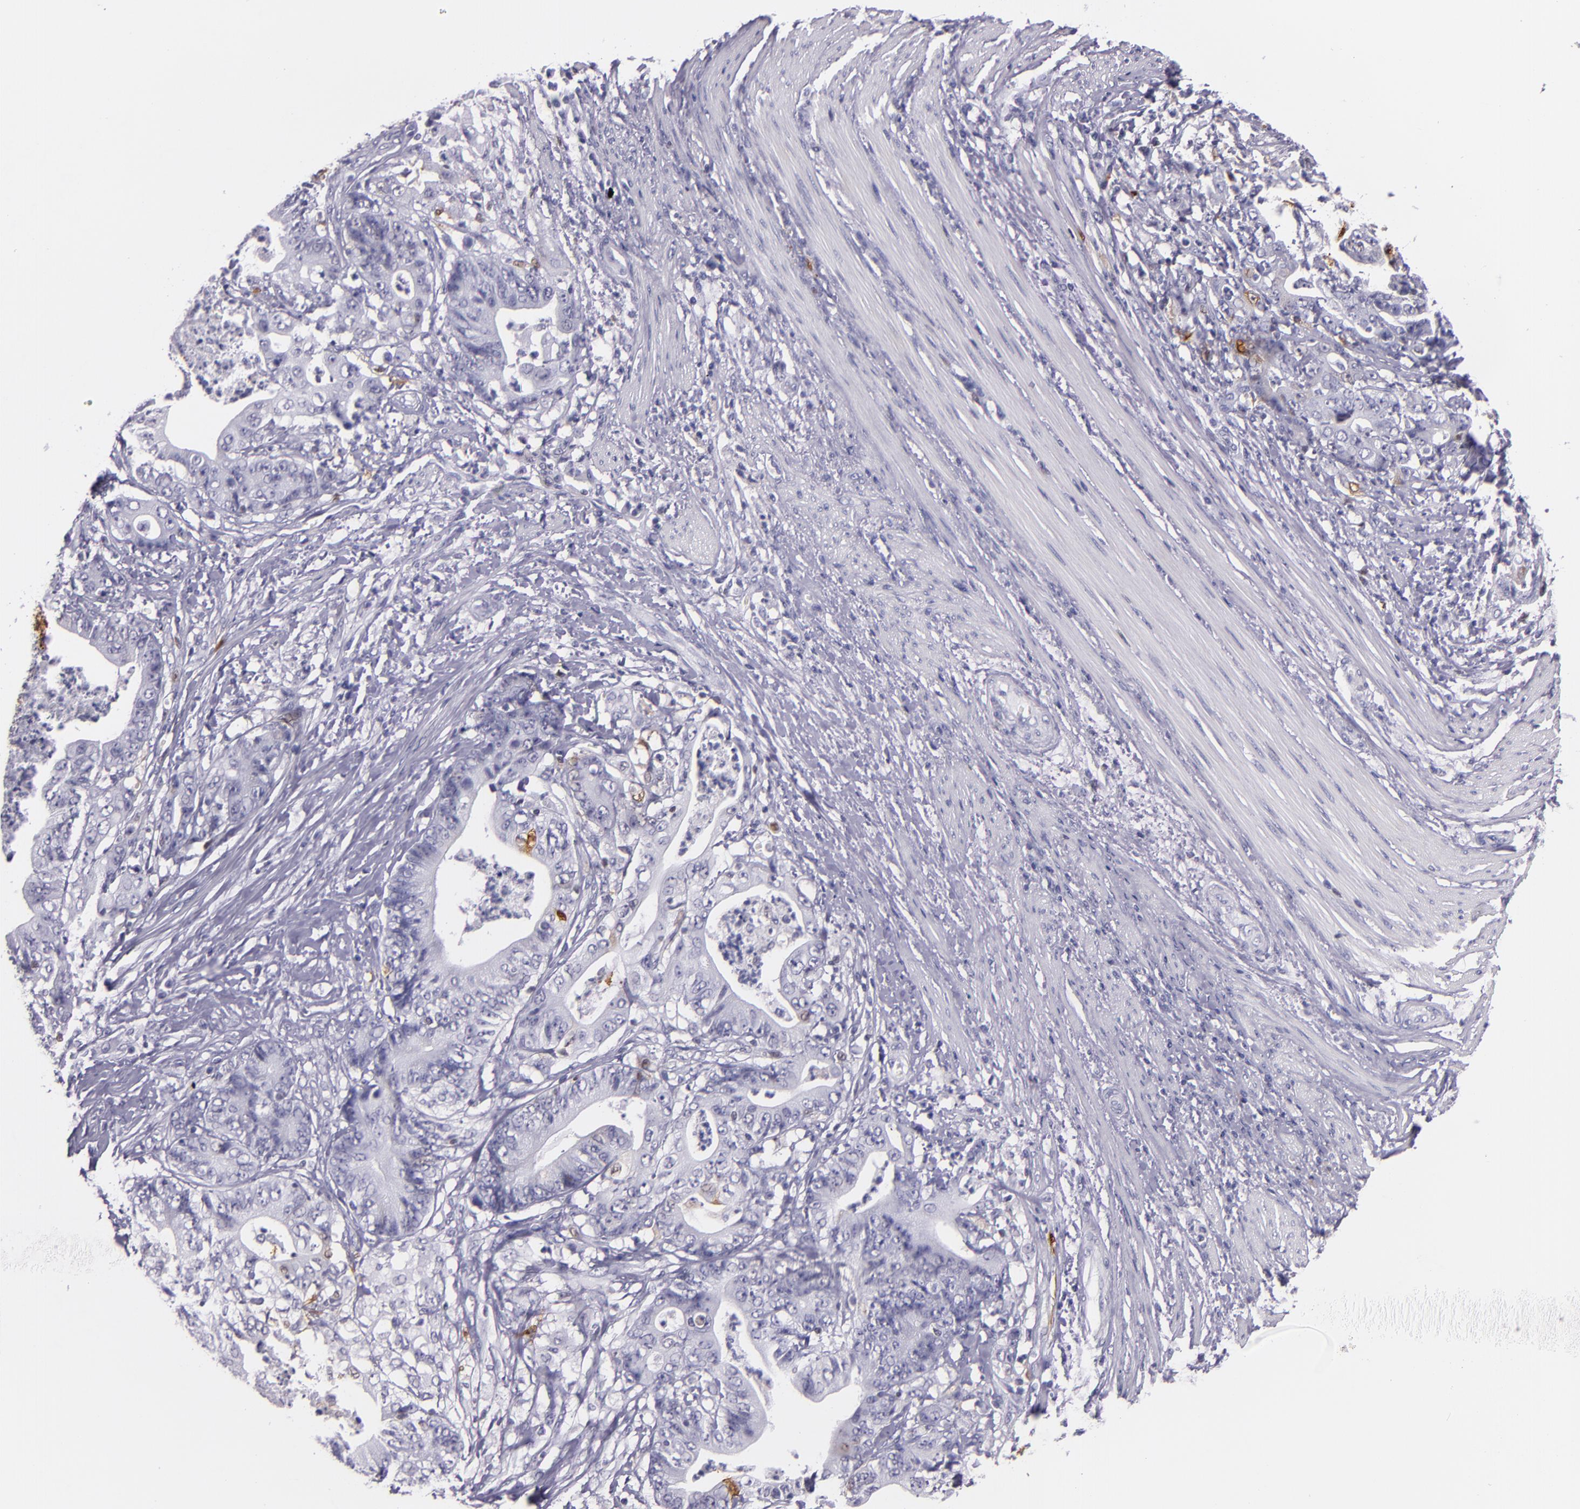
{"staining": {"intensity": "negative", "quantity": "none", "location": "none"}, "tissue": "stomach cancer", "cell_type": "Tumor cells", "image_type": "cancer", "snomed": [{"axis": "morphology", "description": "Adenocarcinoma, NOS"}, {"axis": "topography", "description": "Stomach, lower"}], "caption": "Stomach cancer (adenocarcinoma) stained for a protein using immunohistochemistry (IHC) reveals no staining tumor cells.", "gene": "MT1A", "patient": {"sex": "female", "age": 86}}